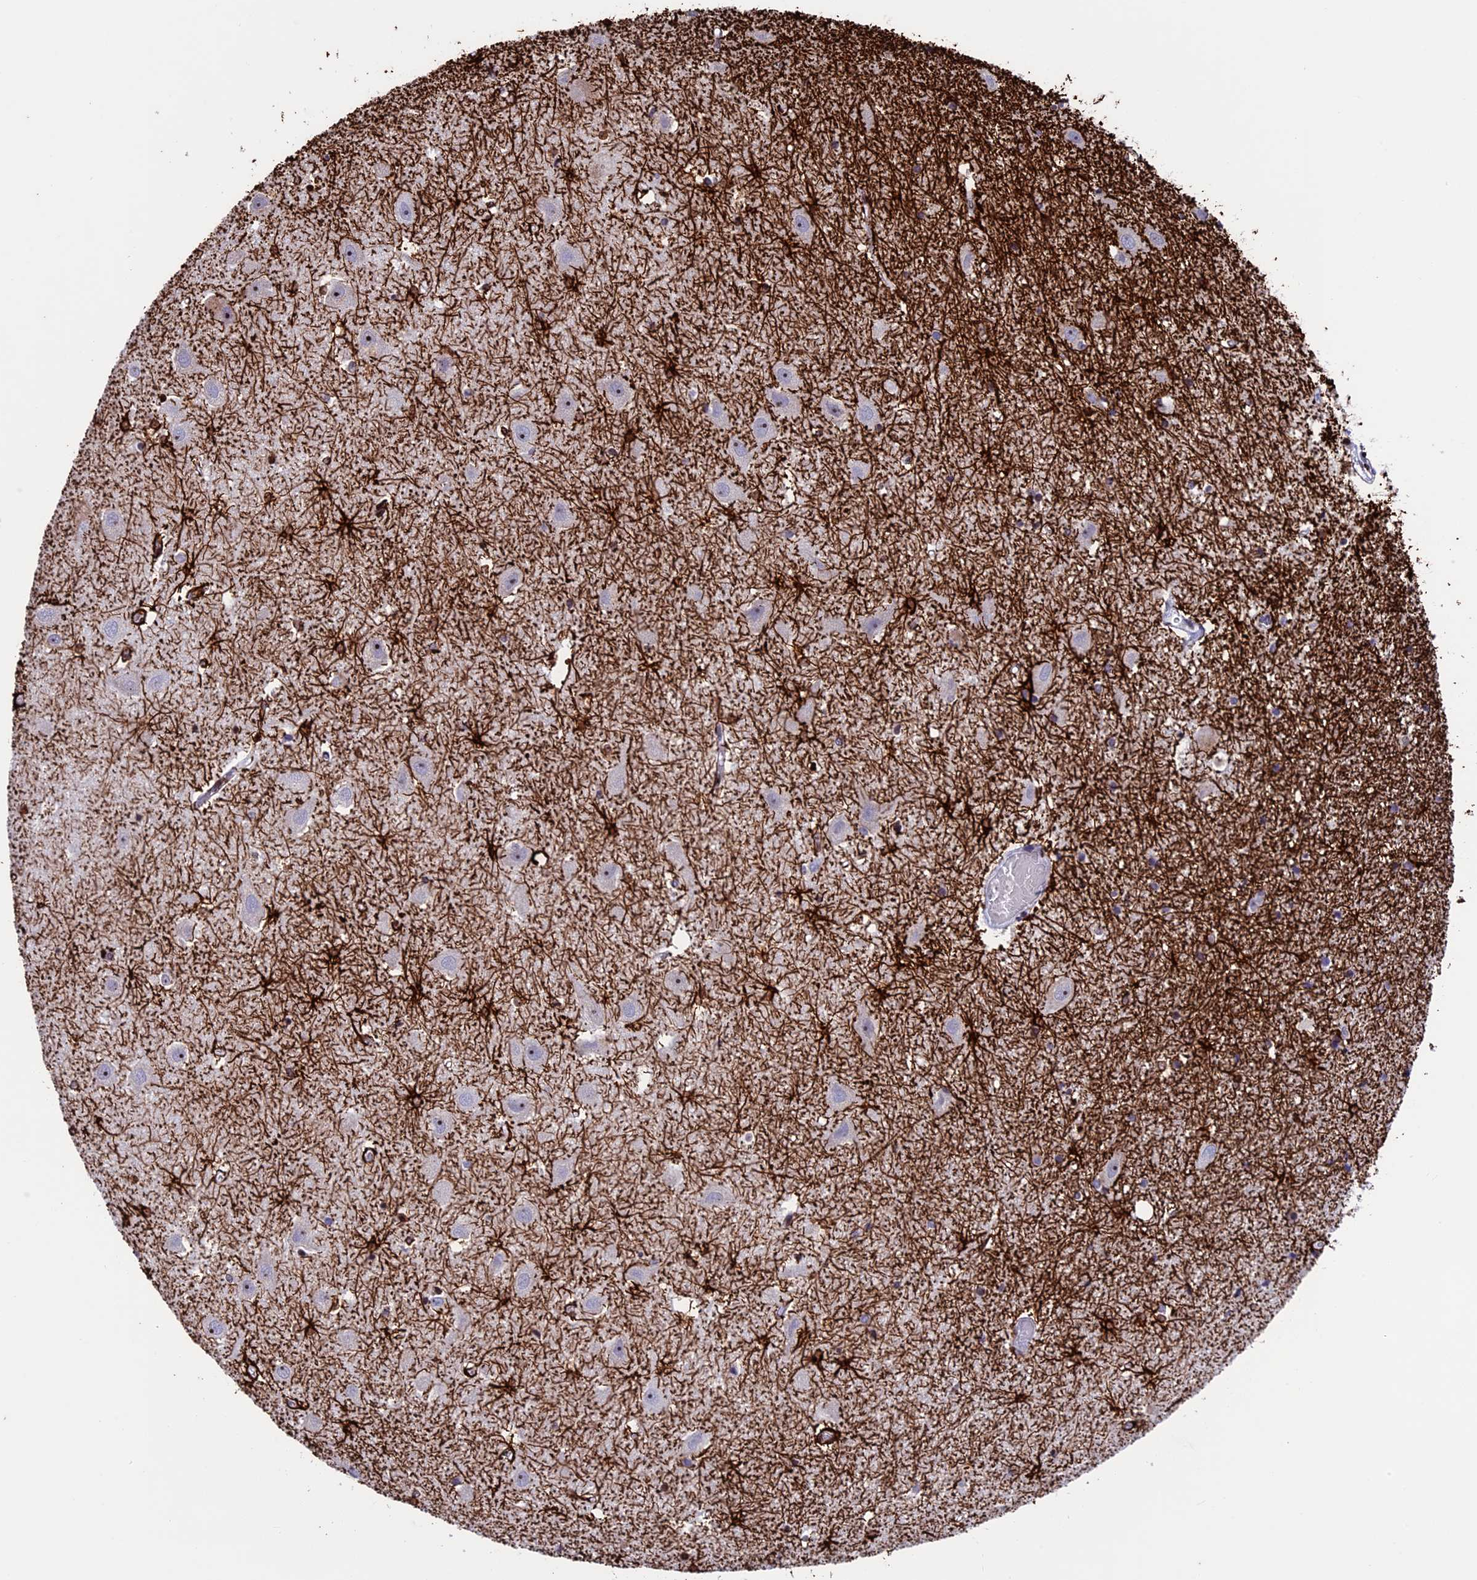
{"staining": {"intensity": "strong", "quantity": "25%-75%", "location": "cytoplasmic/membranous,nuclear"}, "tissue": "hippocampus", "cell_type": "Glial cells", "image_type": "normal", "snomed": [{"axis": "morphology", "description": "Normal tissue, NOS"}, {"axis": "topography", "description": "Hippocampus"}], "caption": "Strong cytoplasmic/membranous,nuclear positivity is identified in about 25%-75% of glial cells in normal hippocampus. Nuclei are stained in blue.", "gene": "BTBD3", "patient": {"sex": "female", "age": 52}}